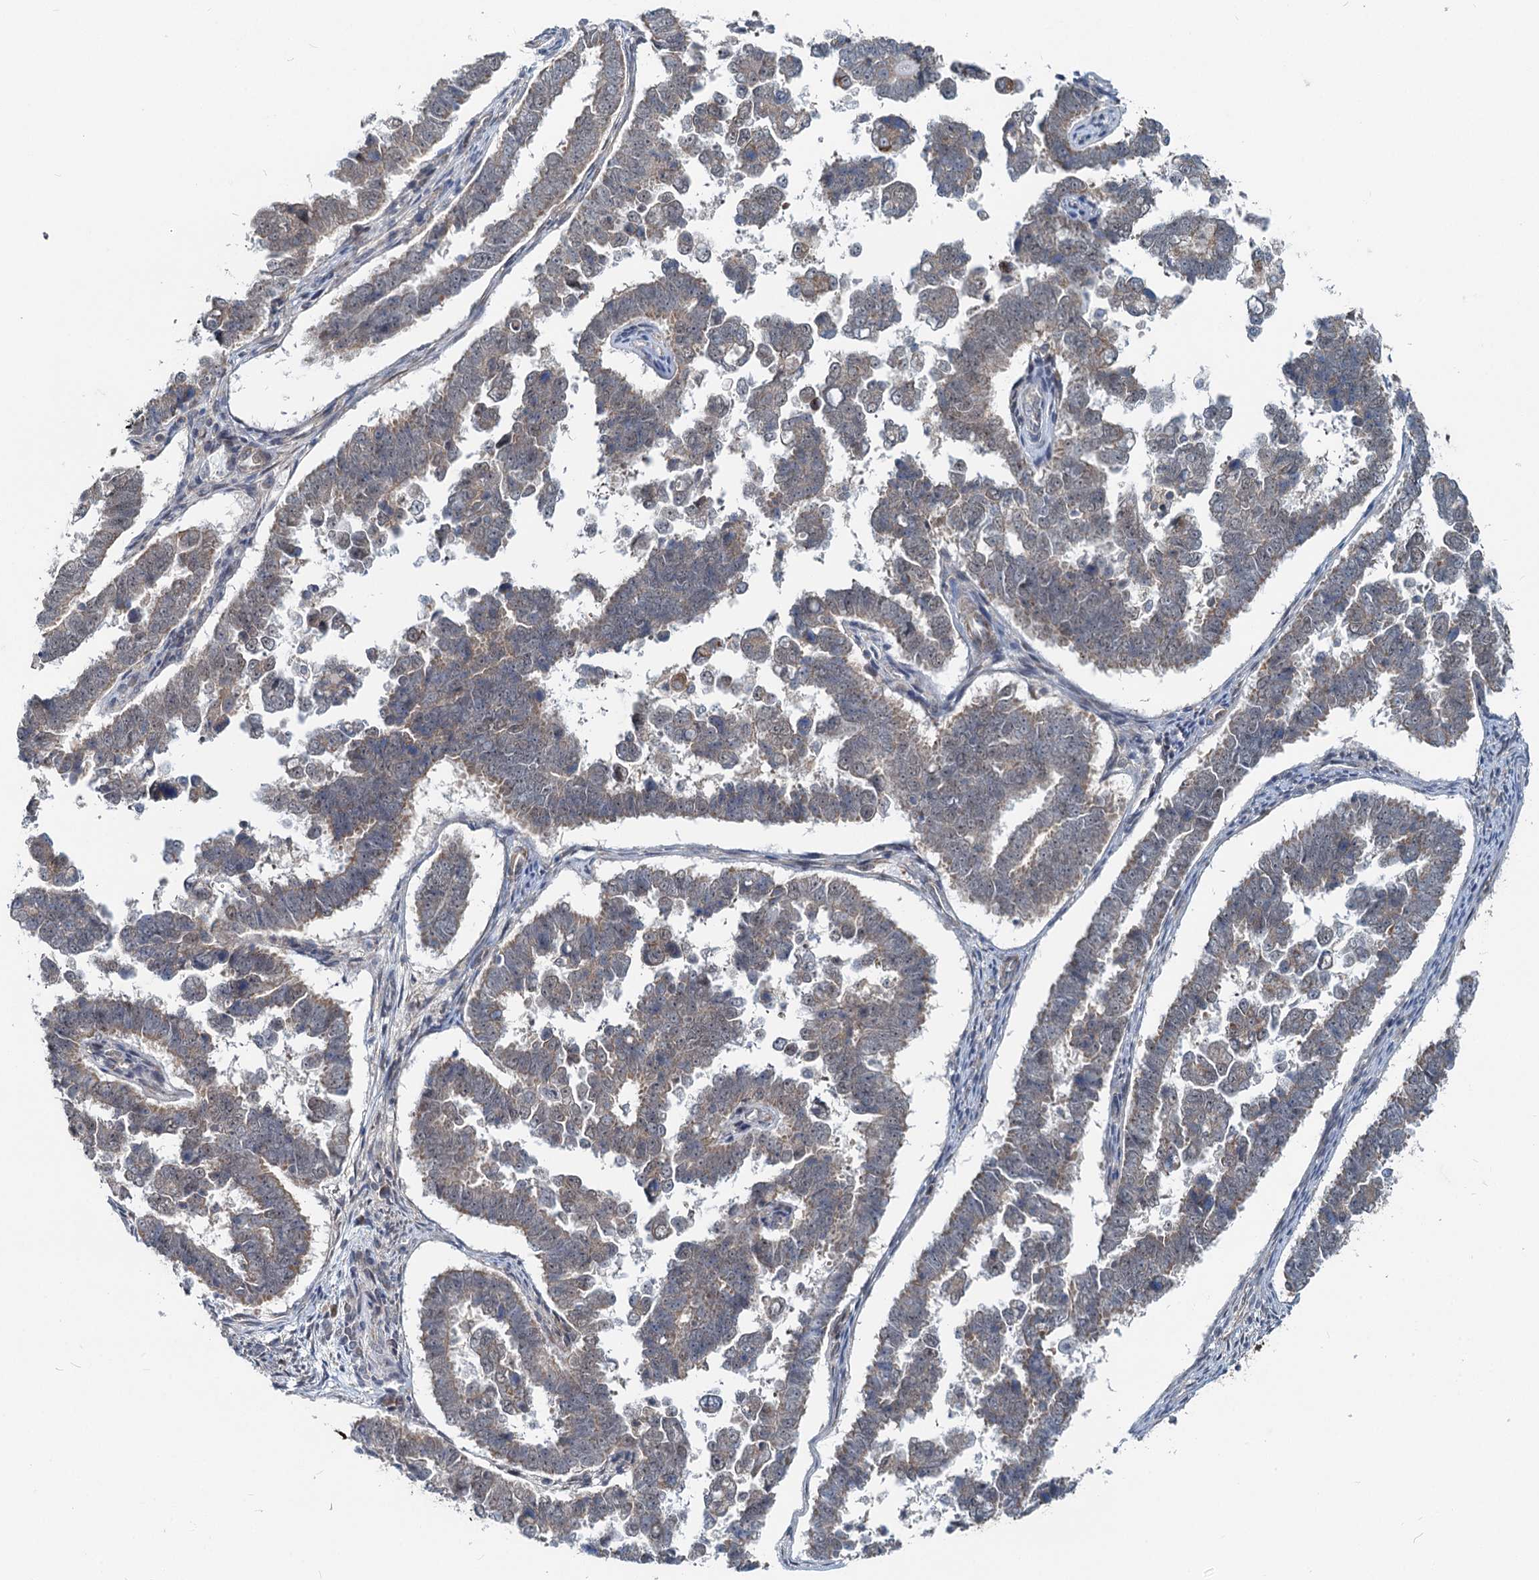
{"staining": {"intensity": "weak", "quantity": "<25%", "location": "cytoplasmic/membranous"}, "tissue": "endometrial cancer", "cell_type": "Tumor cells", "image_type": "cancer", "snomed": [{"axis": "morphology", "description": "Adenocarcinoma, NOS"}, {"axis": "topography", "description": "Endometrium"}], "caption": "High power microscopy histopathology image of an immunohistochemistry photomicrograph of endometrial cancer, revealing no significant positivity in tumor cells. (DAB immunohistochemistry (IHC), high magnification).", "gene": "ADCY2", "patient": {"sex": "female", "age": 75}}